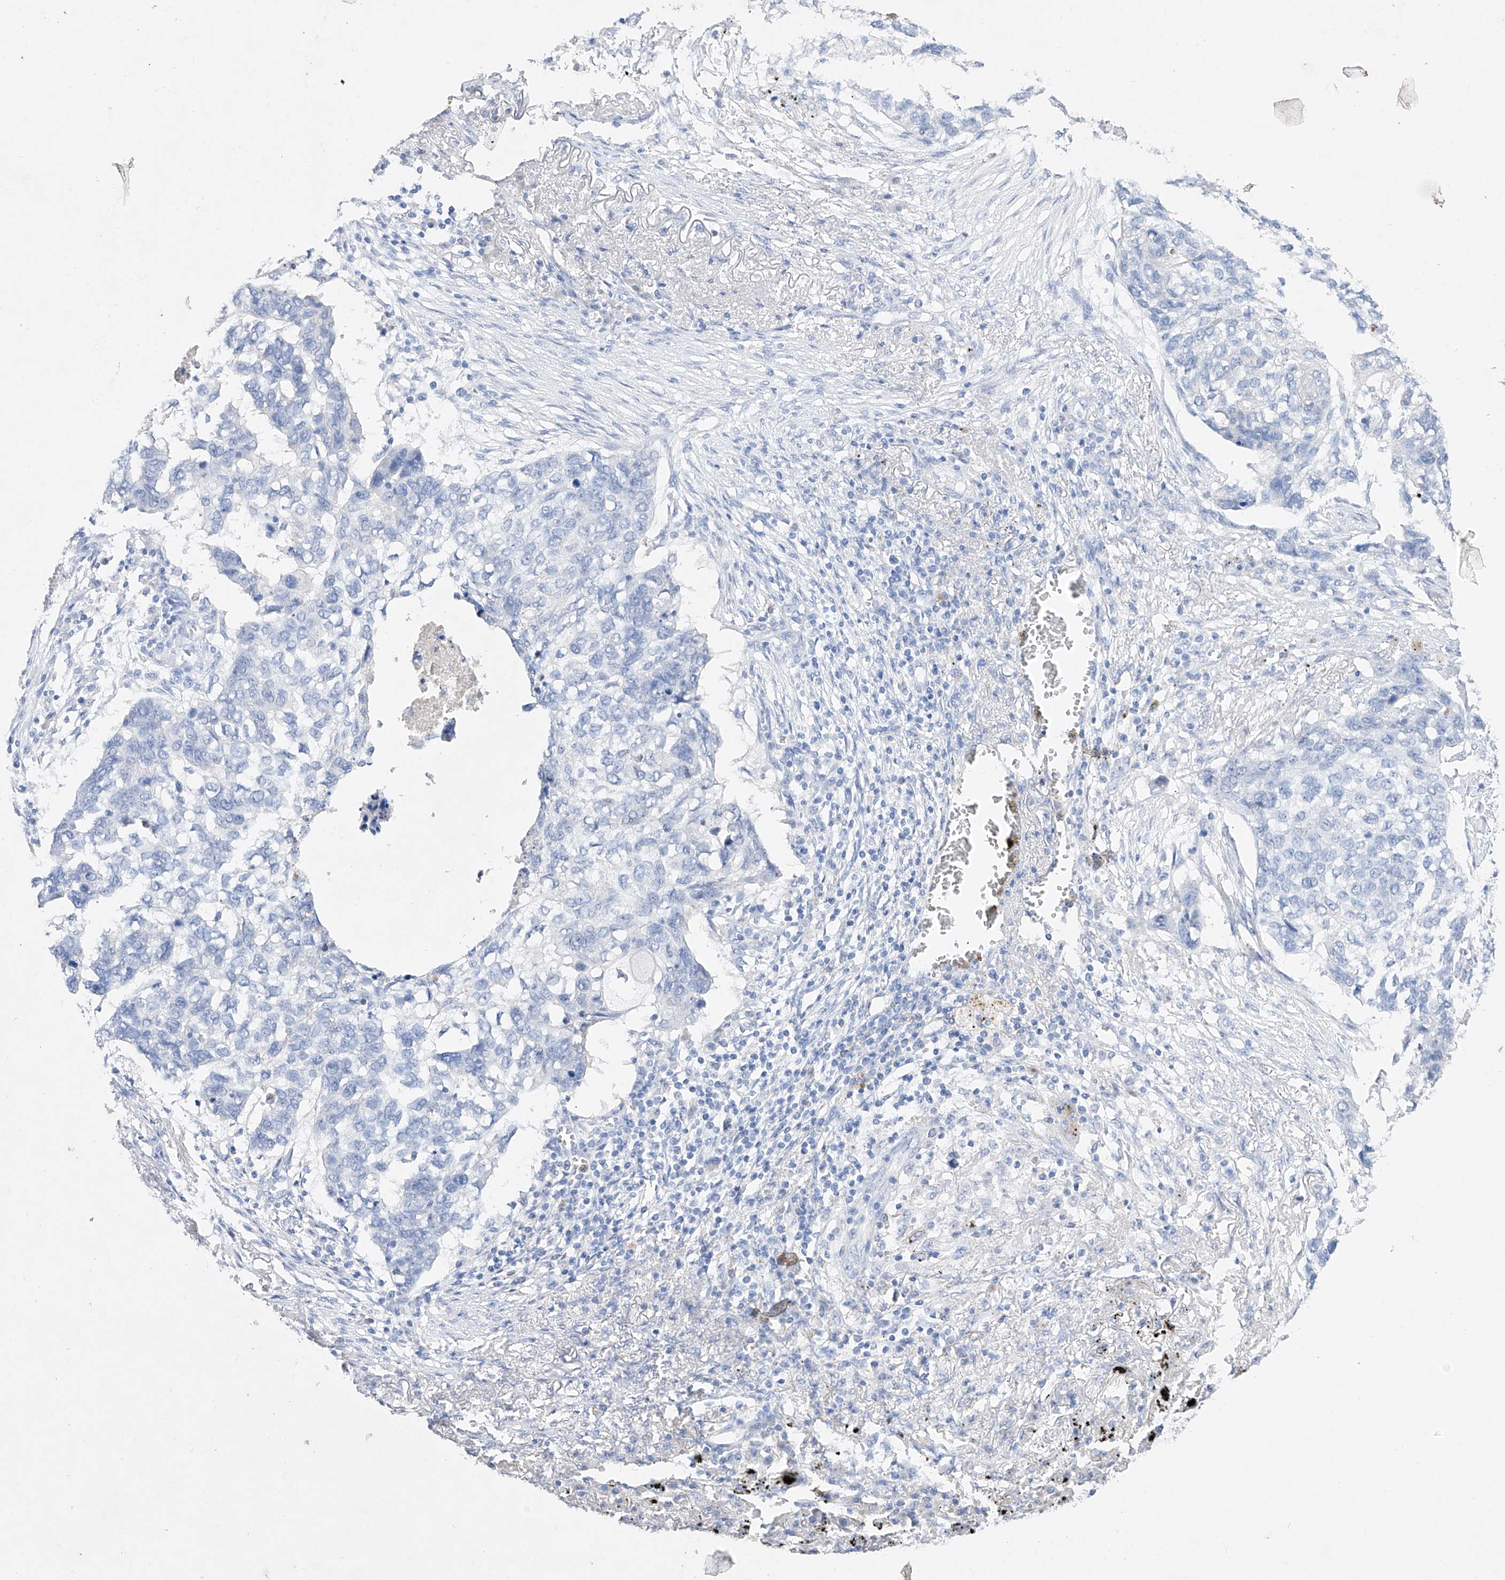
{"staining": {"intensity": "negative", "quantity": "none", "location": "none"}, "tissue": "lung cancer", "cell_type": "Tumor cells", "image_type": "cancer", "snomed": [{"axis": "morphology", "description": "Squamous cell carcinoma, NOS"}, {"axis": "topography", "description": "Lung"}], "caption": "Immunohistochemistry histopathology image of human lung cancer stained for a protein (brown), which demonstrates no staining in tumor cells. The staining was performed using DAB (3,3'-diaminobenzidine) to visualize the protein expression in brown, while the nuclei were stained in blue with hematoxylin (Magnification: 20x).", "gene": "TM7SF2", "patient": {"sex": "female", "age": 63}}